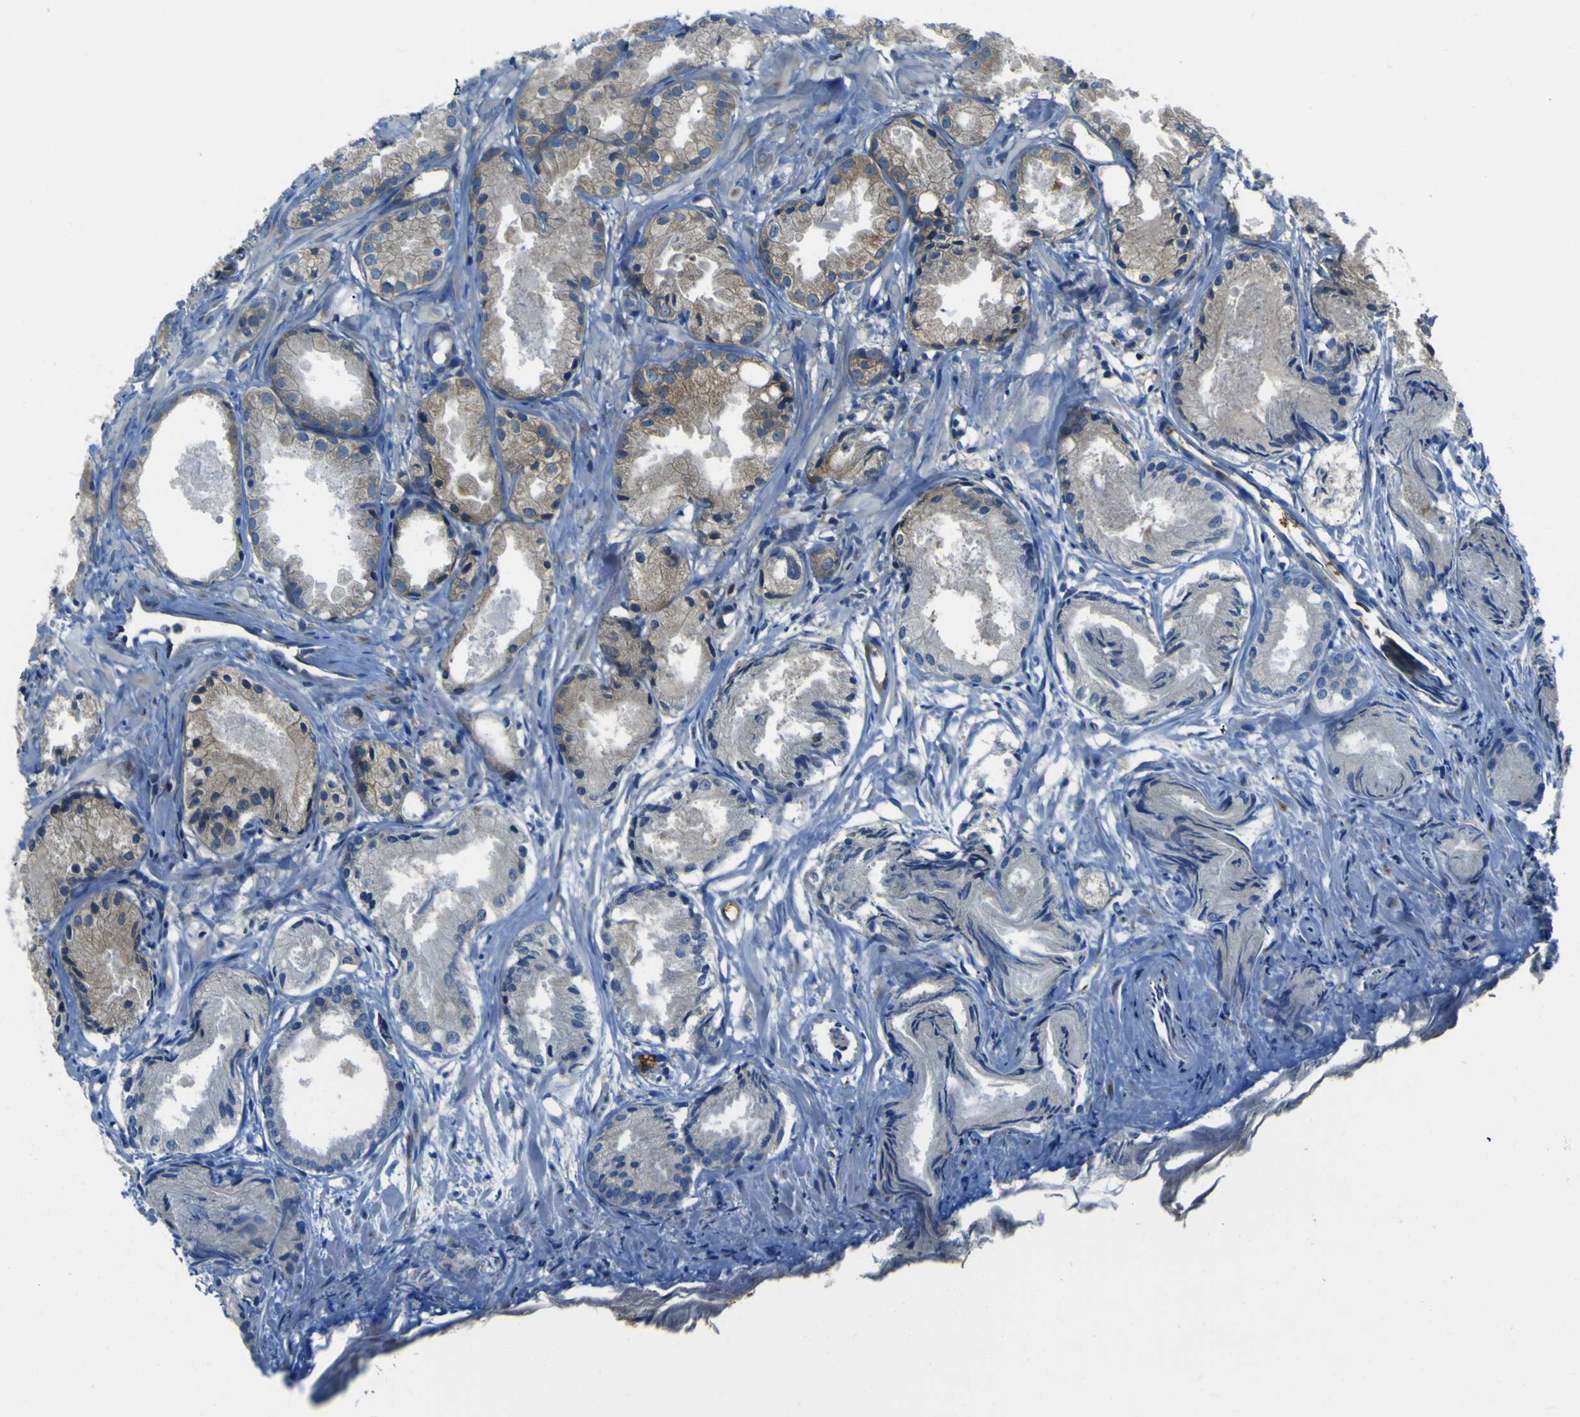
{"staining": {"intensity": "moderate", "quantity": ">75%", "location": "cytoplasmic/membranous"}, "tissue": "prostate cancer", "cell_type": "Tumor cells", "image_type": "cancer", "snomed": [{"axis": "morphology", "description": "Adenocarcinoma, Low grade"}, {"axis": "topography", "description": "Prostate"}], "caption": "Brown immunohistochemical staining in human prostate adenocarcinoma (low-grade) demonstrates moderate cytoplasmic/membranous positivity in about >75% of tumor cells.", "gene": "STIM1", "patient": {"sex": "male", "age": 72}}